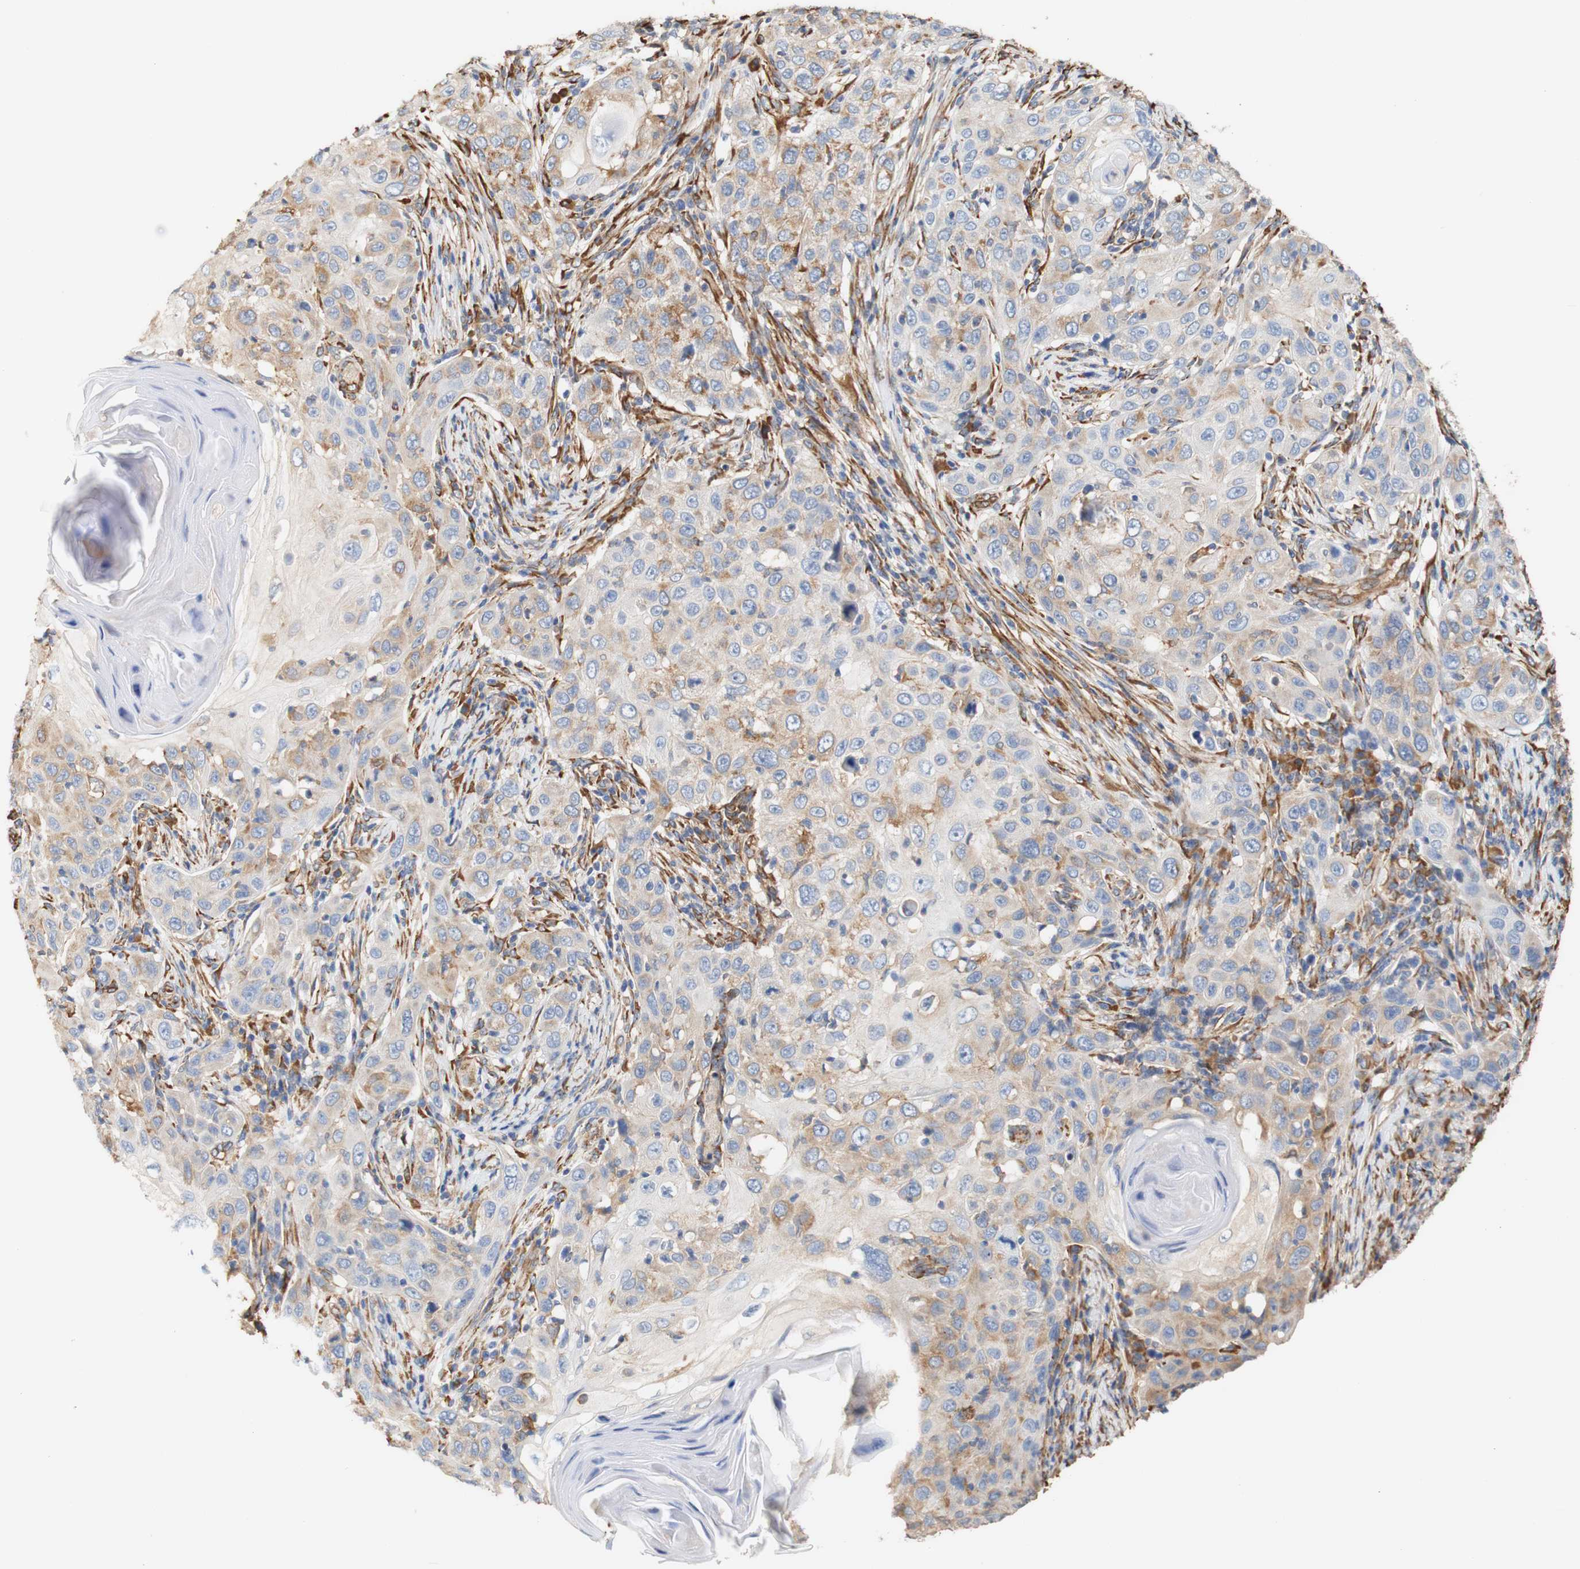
{"staining": {"intensity": "weak", "quantity": "25%-75%", "location": "cytoplasmic/membranous"}, "tissue": "skin cancer", "cell_type": "Tumor cells", "image_type": "cancer", "snomed": [{"axis": "morphology", "description": "Squamous cell carcinoma, NOS"}, {"axis": "topography", "description": "Skin"}], "caption": "A high-resolution photomicrograph shows immunohistochemistry staining of squamous cell carcinoma (skin), which shows weak cytoplasmic/membranous positivity in about 25%-75% of tumor cells.", "gene": "EIF2AK4", "patient": {"sex": "female", "age": 88}}